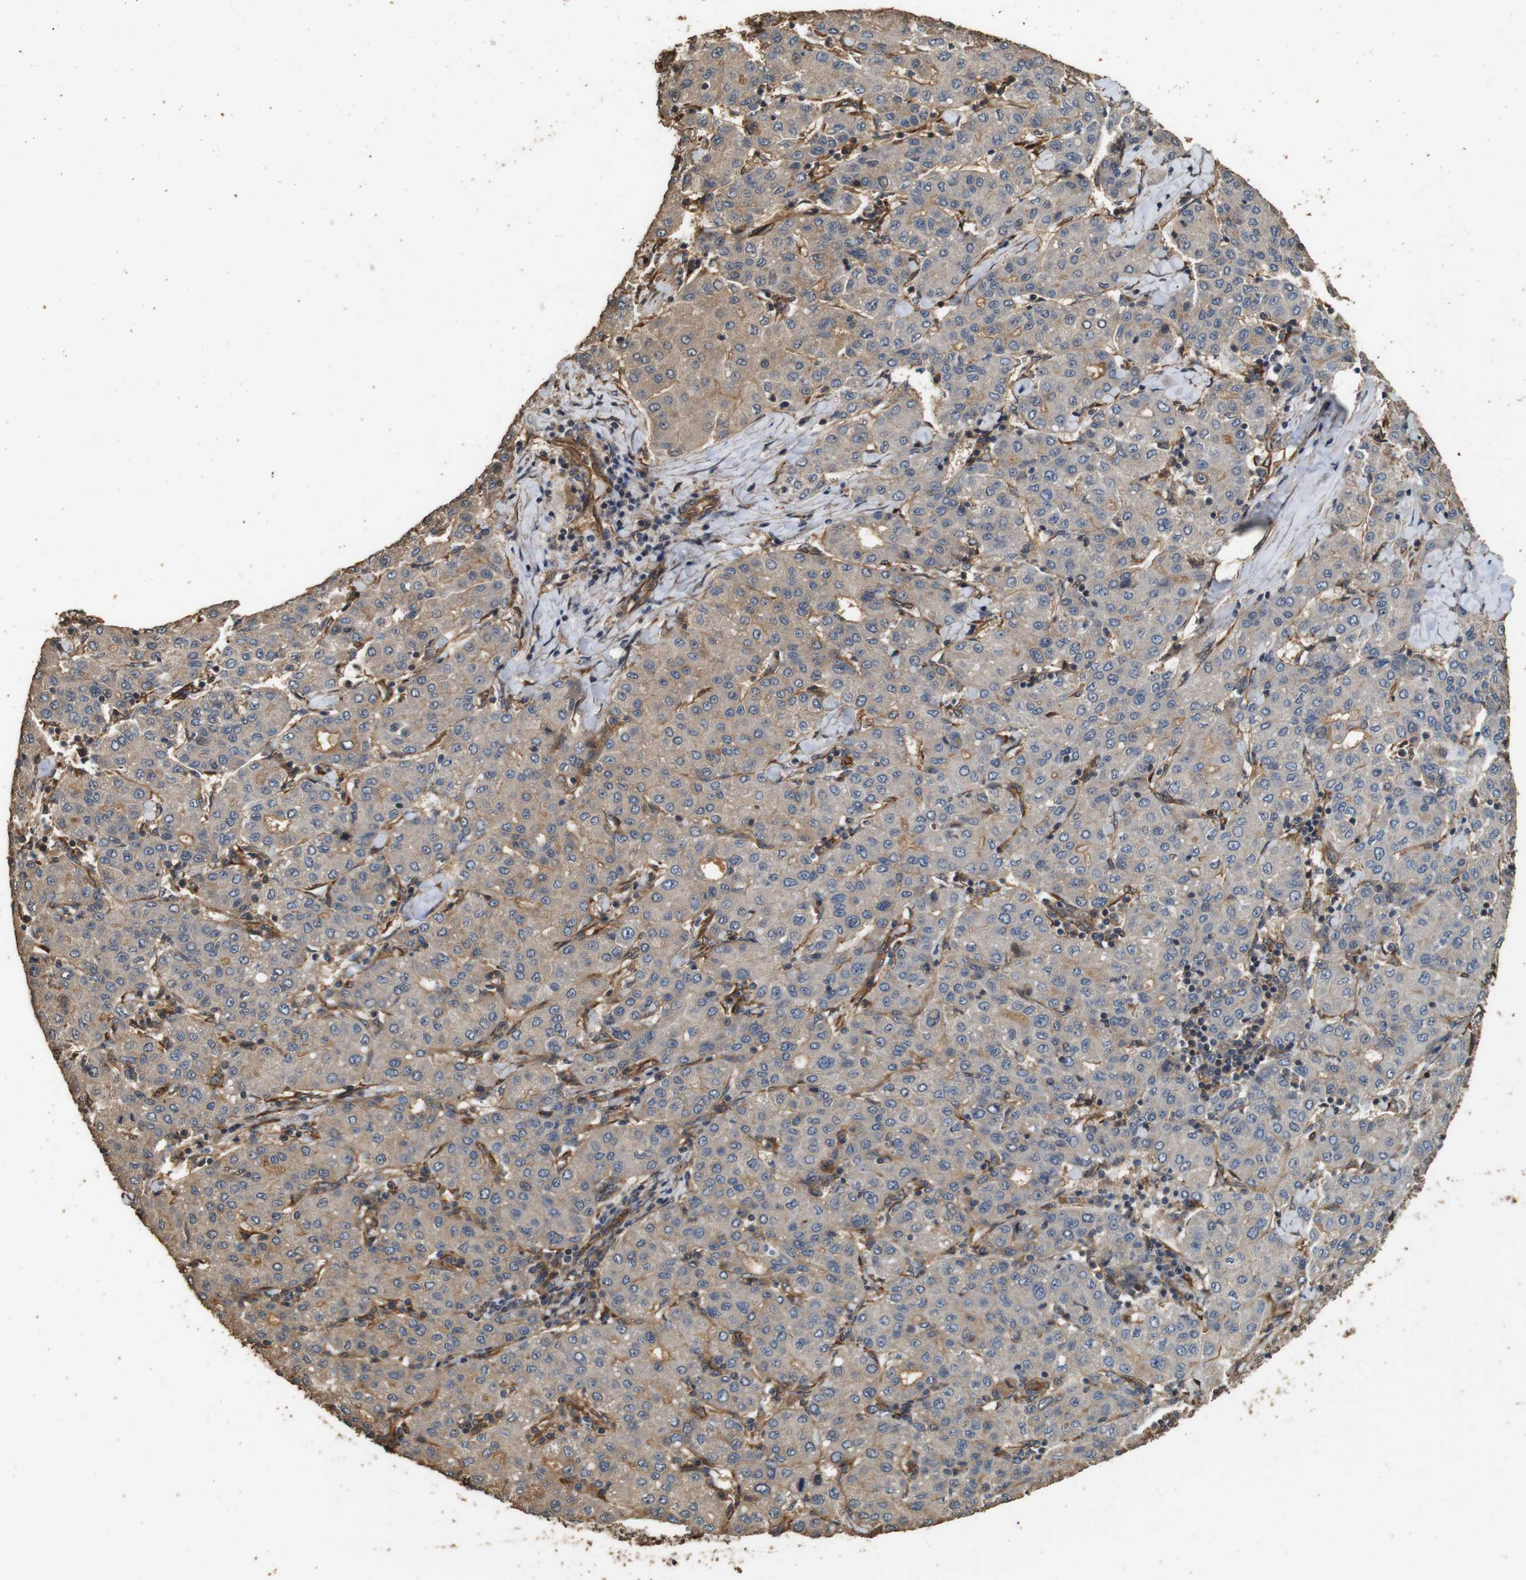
{"staining": {"intensity": "moderate", "quantity": "<25%", "location": "cytoplasmic/membranous"}, "tissue": "liver cancer", "cell_type": "Tumor cells", "image_type": "cancer", "snomed": [{"axis": "morphology", "description": "Carcinoma, Hepatocellular, NOS"}, {"axis": "topography", "description": "Liver"}], "caption": "Immunohistochemical staining of human hepatocellular carcinoma (liver) reveals low levels of moderate cytoplasmic/membranous protein staining in about <25% of tumor cells.", "gene": "CNPY4", "patient": {"sex": "male", "age": 65}}